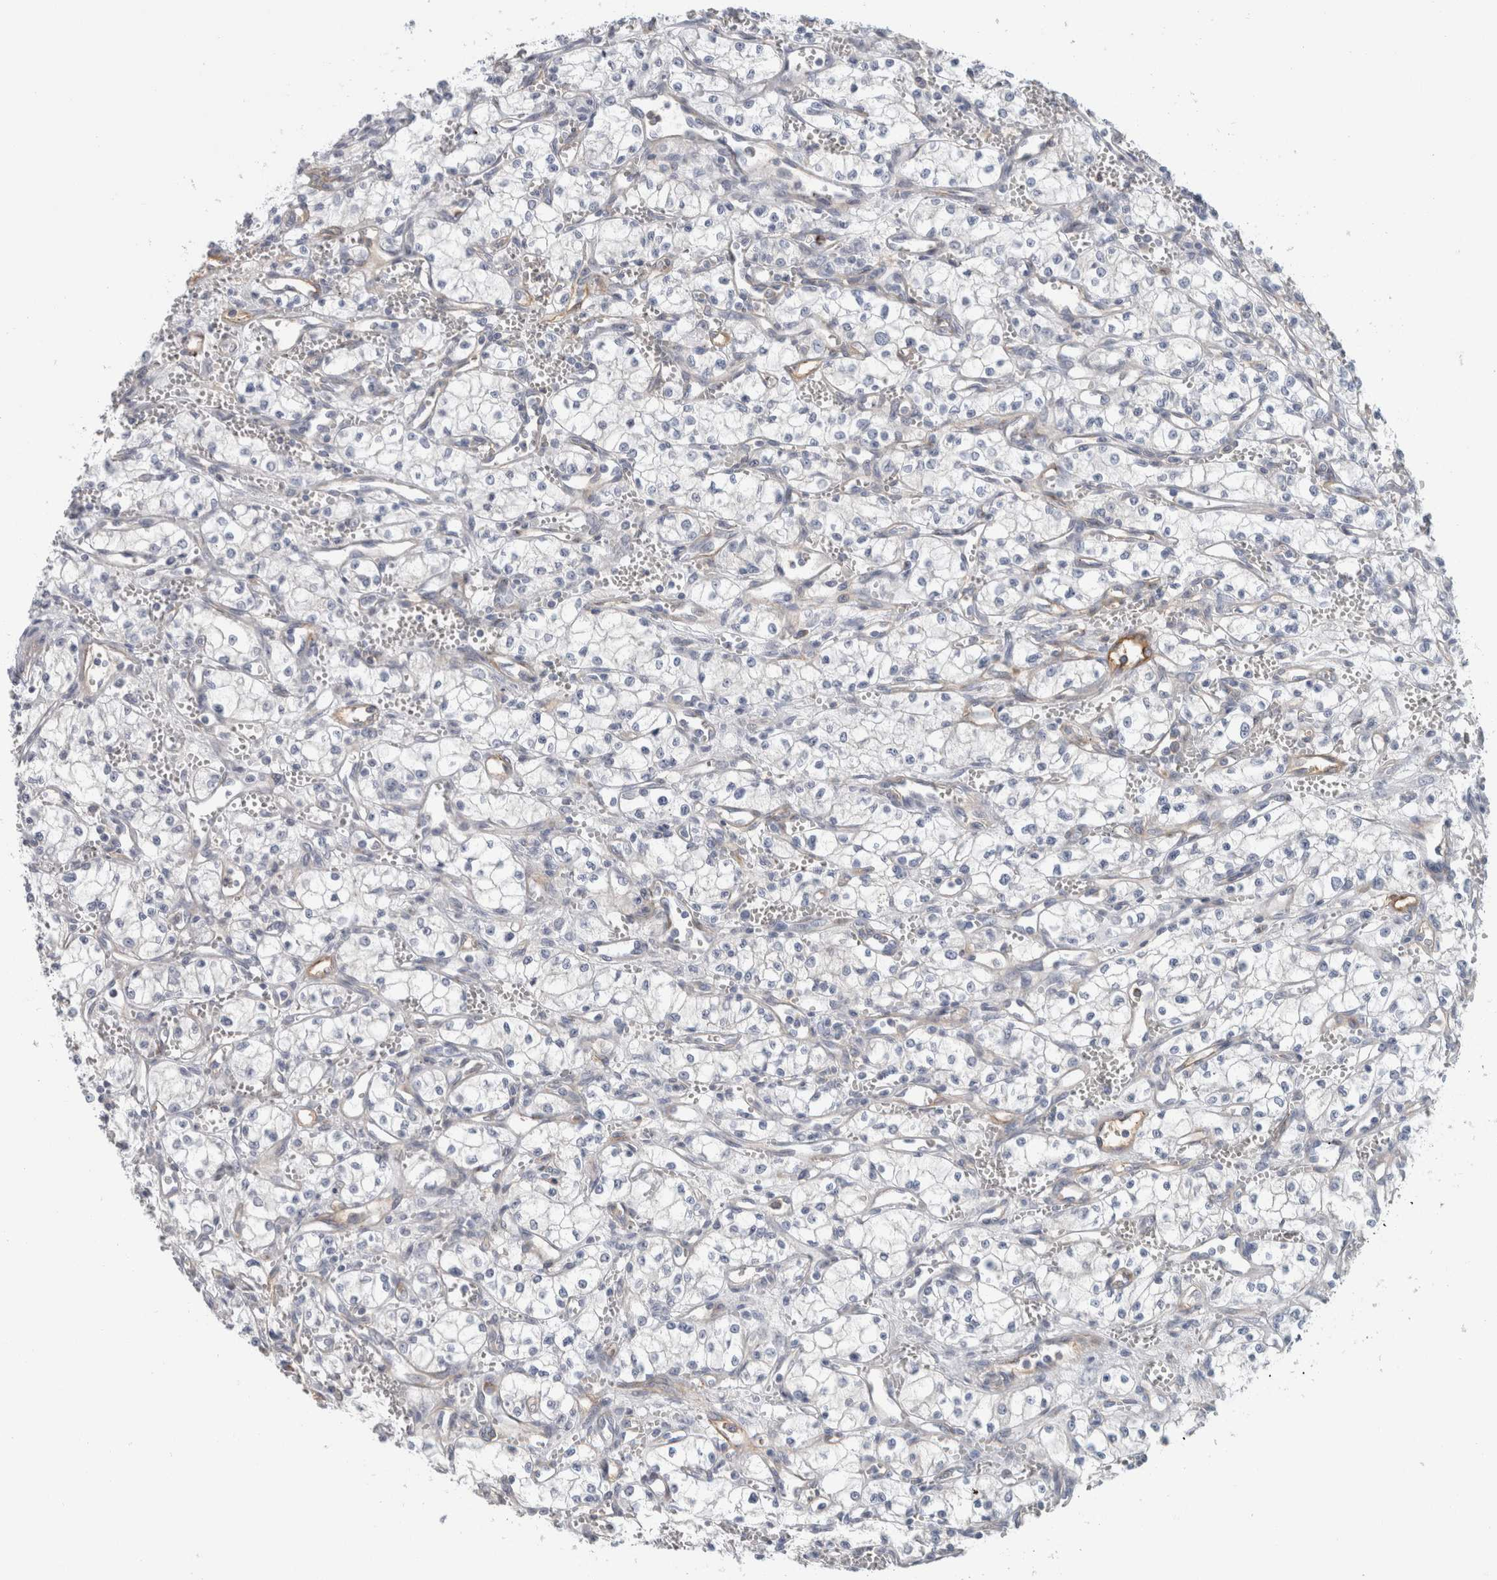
{"staining": {"intensity": "negative", "quantity": "none", "location": "none"}, "tissue": "renal cancer", "cell_type": "Tumor cells", "image_type": "cancer", "snomed": [{"axis": "morphology", "description": "Adenocarcinoma, NOS"}, {"axis": "topography", "description": "Kidney"}], "caption": "Immunohistochemistry micrograph of adenocarcinoma (renal) stained for a protein (brown), which demonstrates no positivity in tumor cells.", "gene": "CD55", "patient": {"sex": "male", "age": 59}}